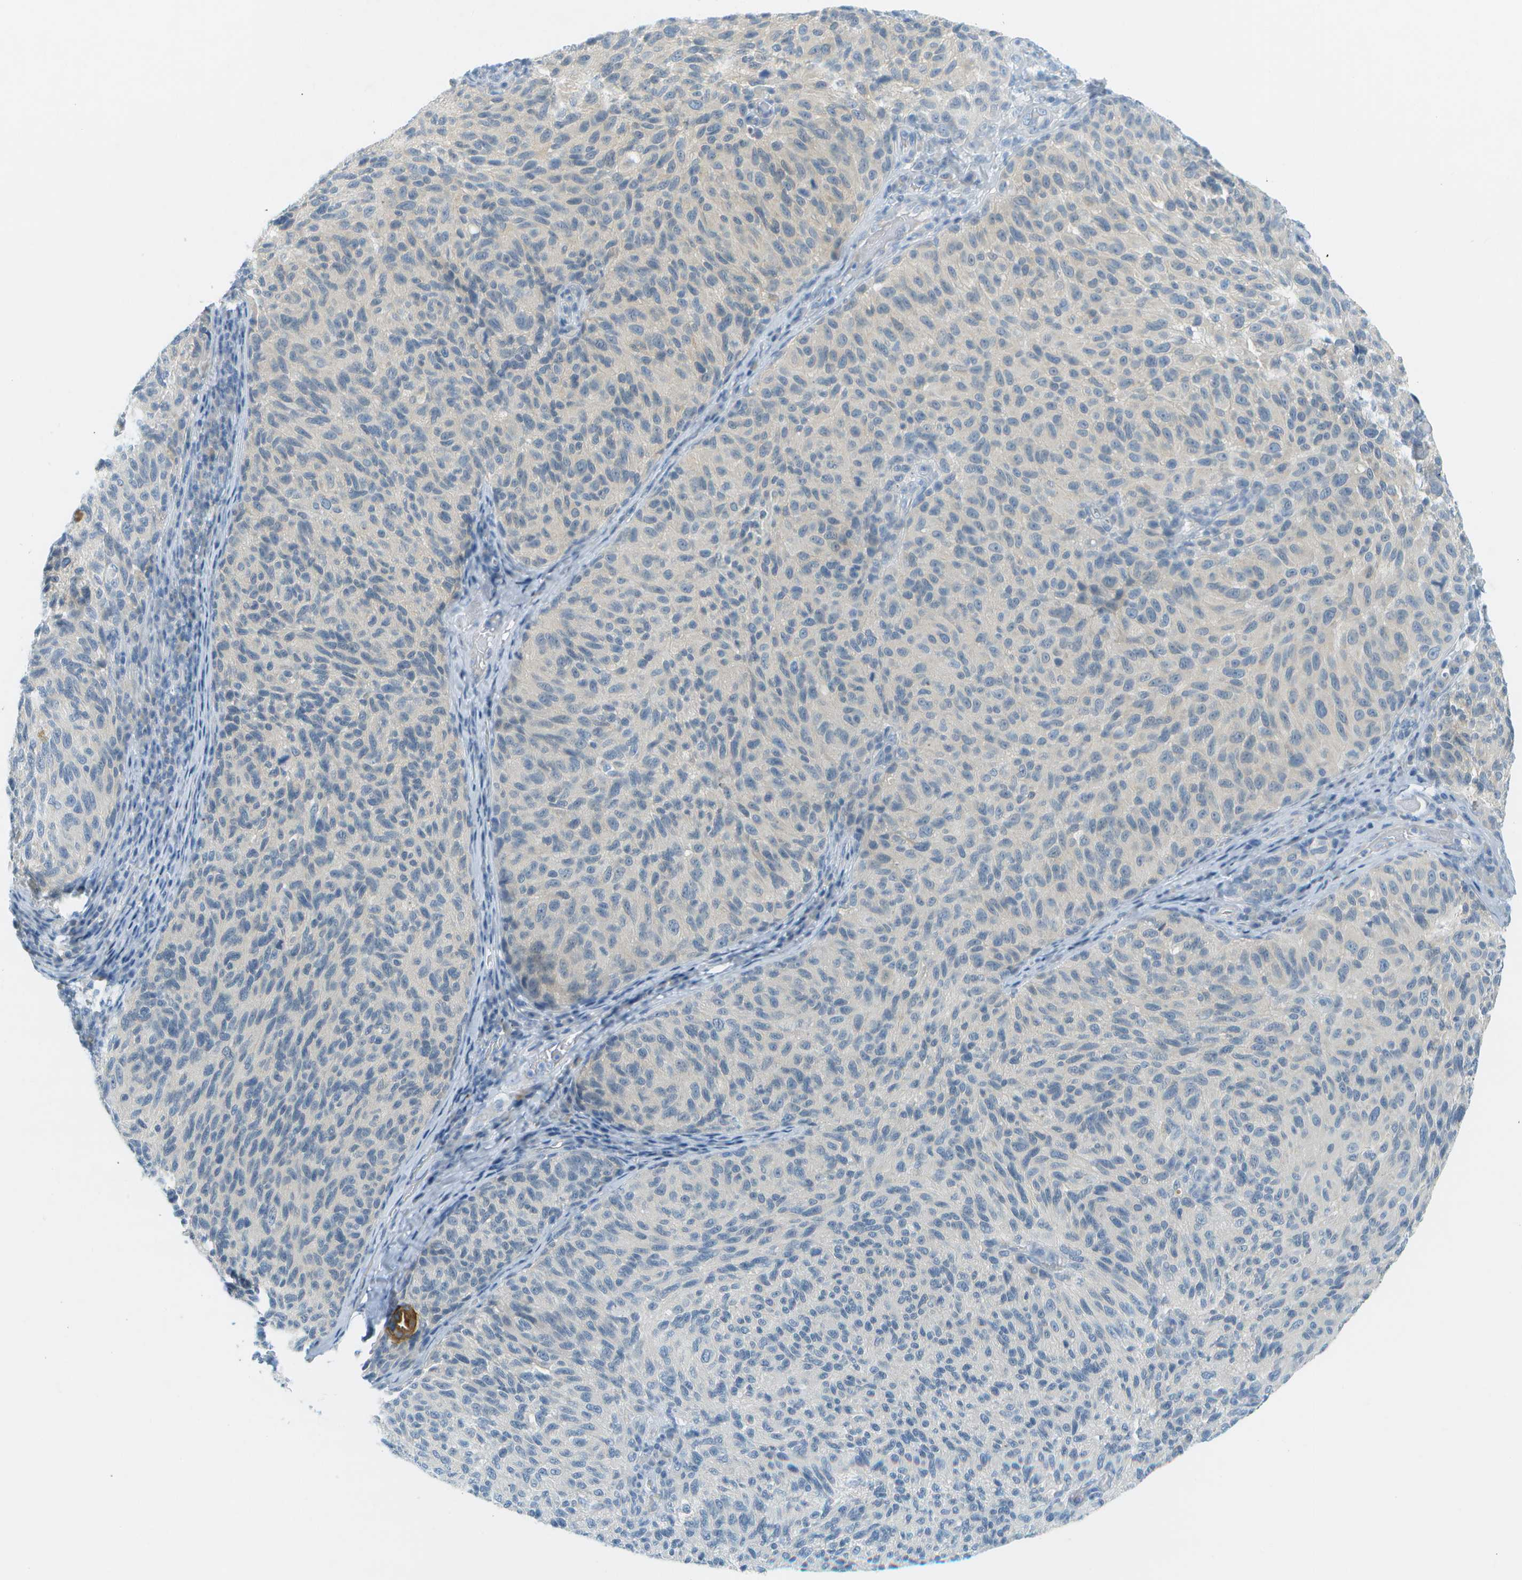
{"staining": {"intensity": "negative", "quantity": "none", "location": "none"}, "tissue": "melanoma", "cell_type": "Tumor cells", "image_type": "cancer", "snomed": [{"axis": "morphology", "description": "Malignant melanoma, NOS"}, {"axis": "topography", "description": "Skin"}], "caption": "Tumor cells are negative for brown protein staining in malignant melanoma.", "gene": "SMYD5", "patient": {"sex": "female", "age": 73}}